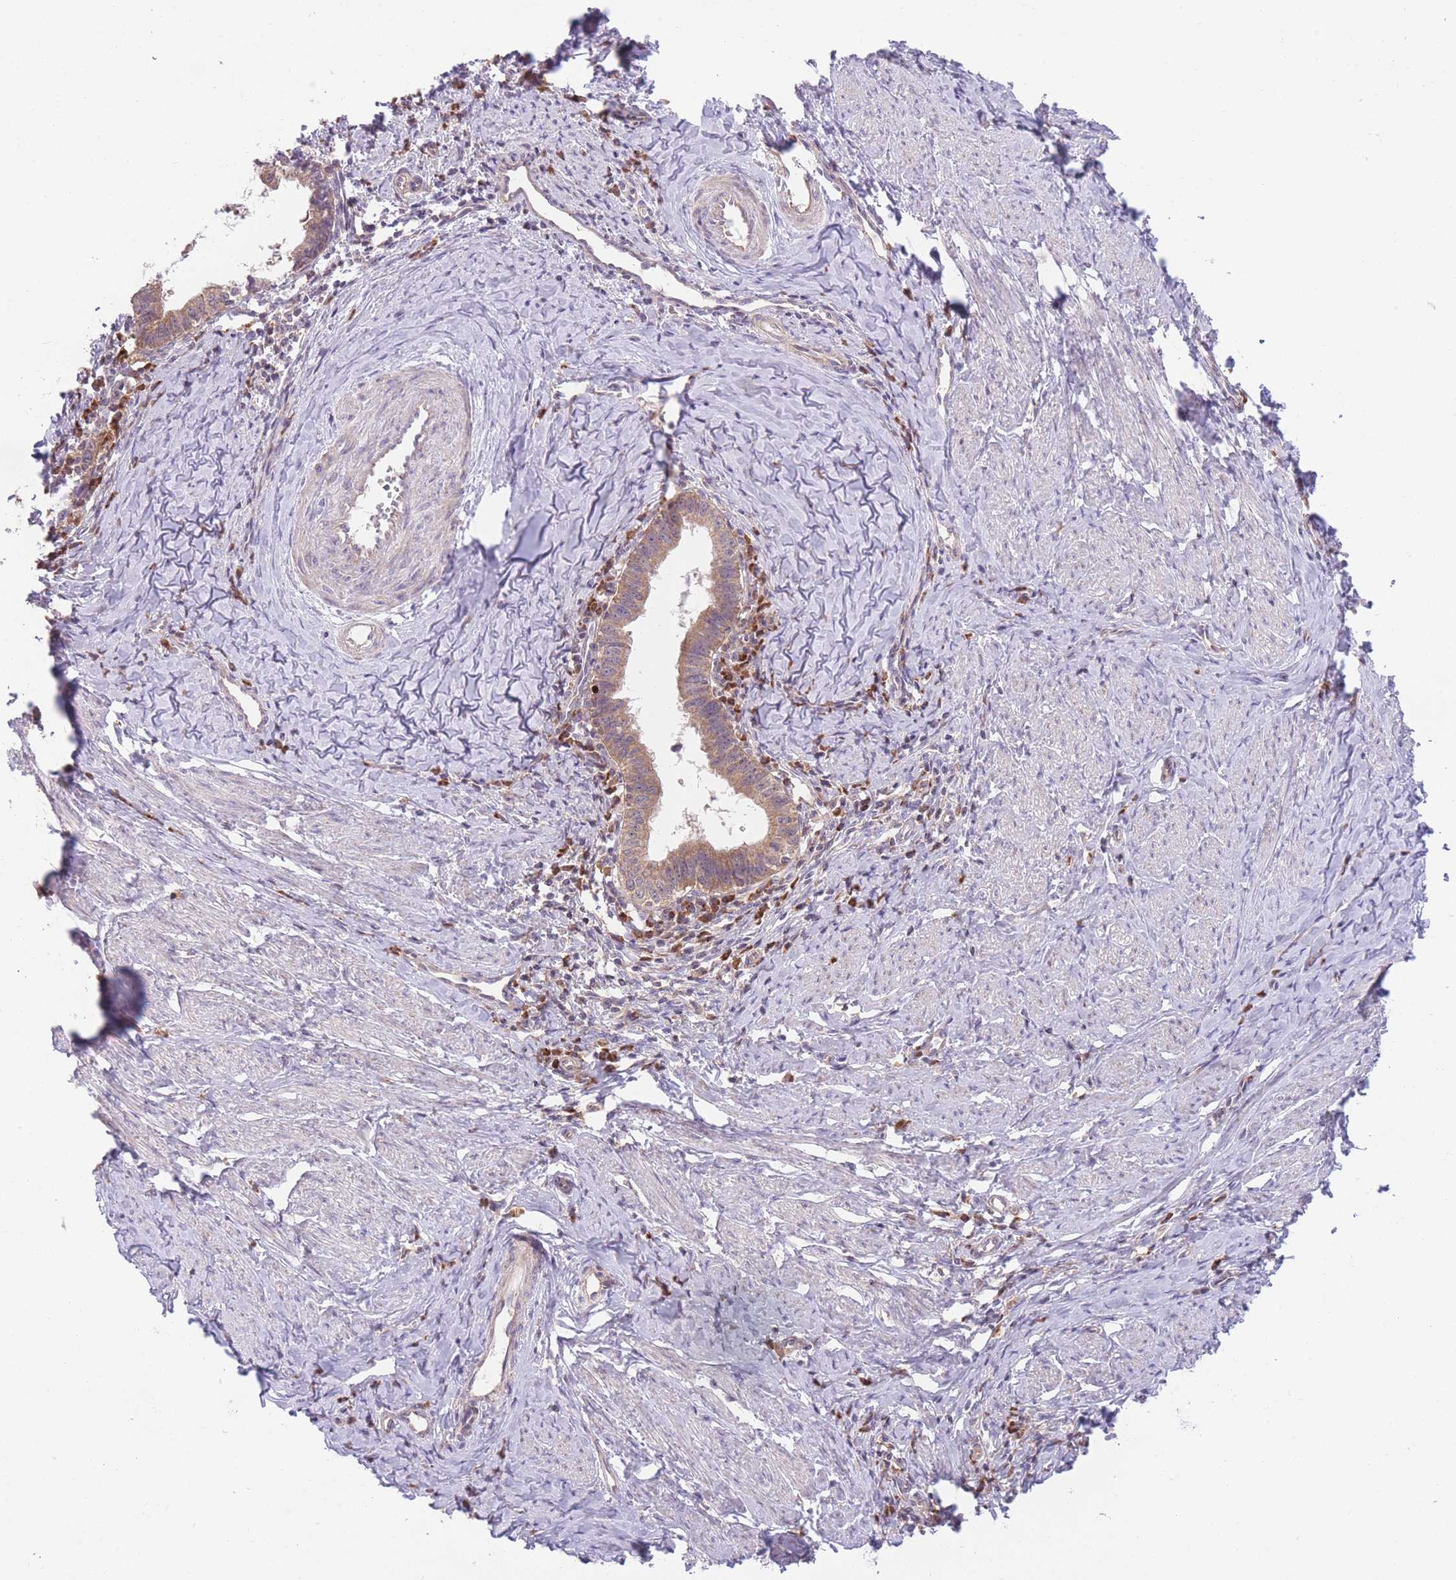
{"staining": {"intensity": "moderate", "quantity": ">75%", "location": "cytoplasmic/membranous"}, "tissue": "cervical cancer", "cell_type": "Tumor cells", "image_type": "cancer", "snomed": [{"axis": "morphology", "description": "Adenocarcinoma, NOS"}, {"axis": "topography", "description": "Cervix"}], "caption": "A medium amount of moderate cytoplasmic/membranous expression is identified in approximately >75% of tumor cells in cervical cancer (adenocarcinoma) tissue. (DAB (3,3'-diaminobenzidine) IHC, brown staining for protein, blue staining for nuclei).", "gene": "BOLA2B", "patient": {"sex": "female", "age": 36}}